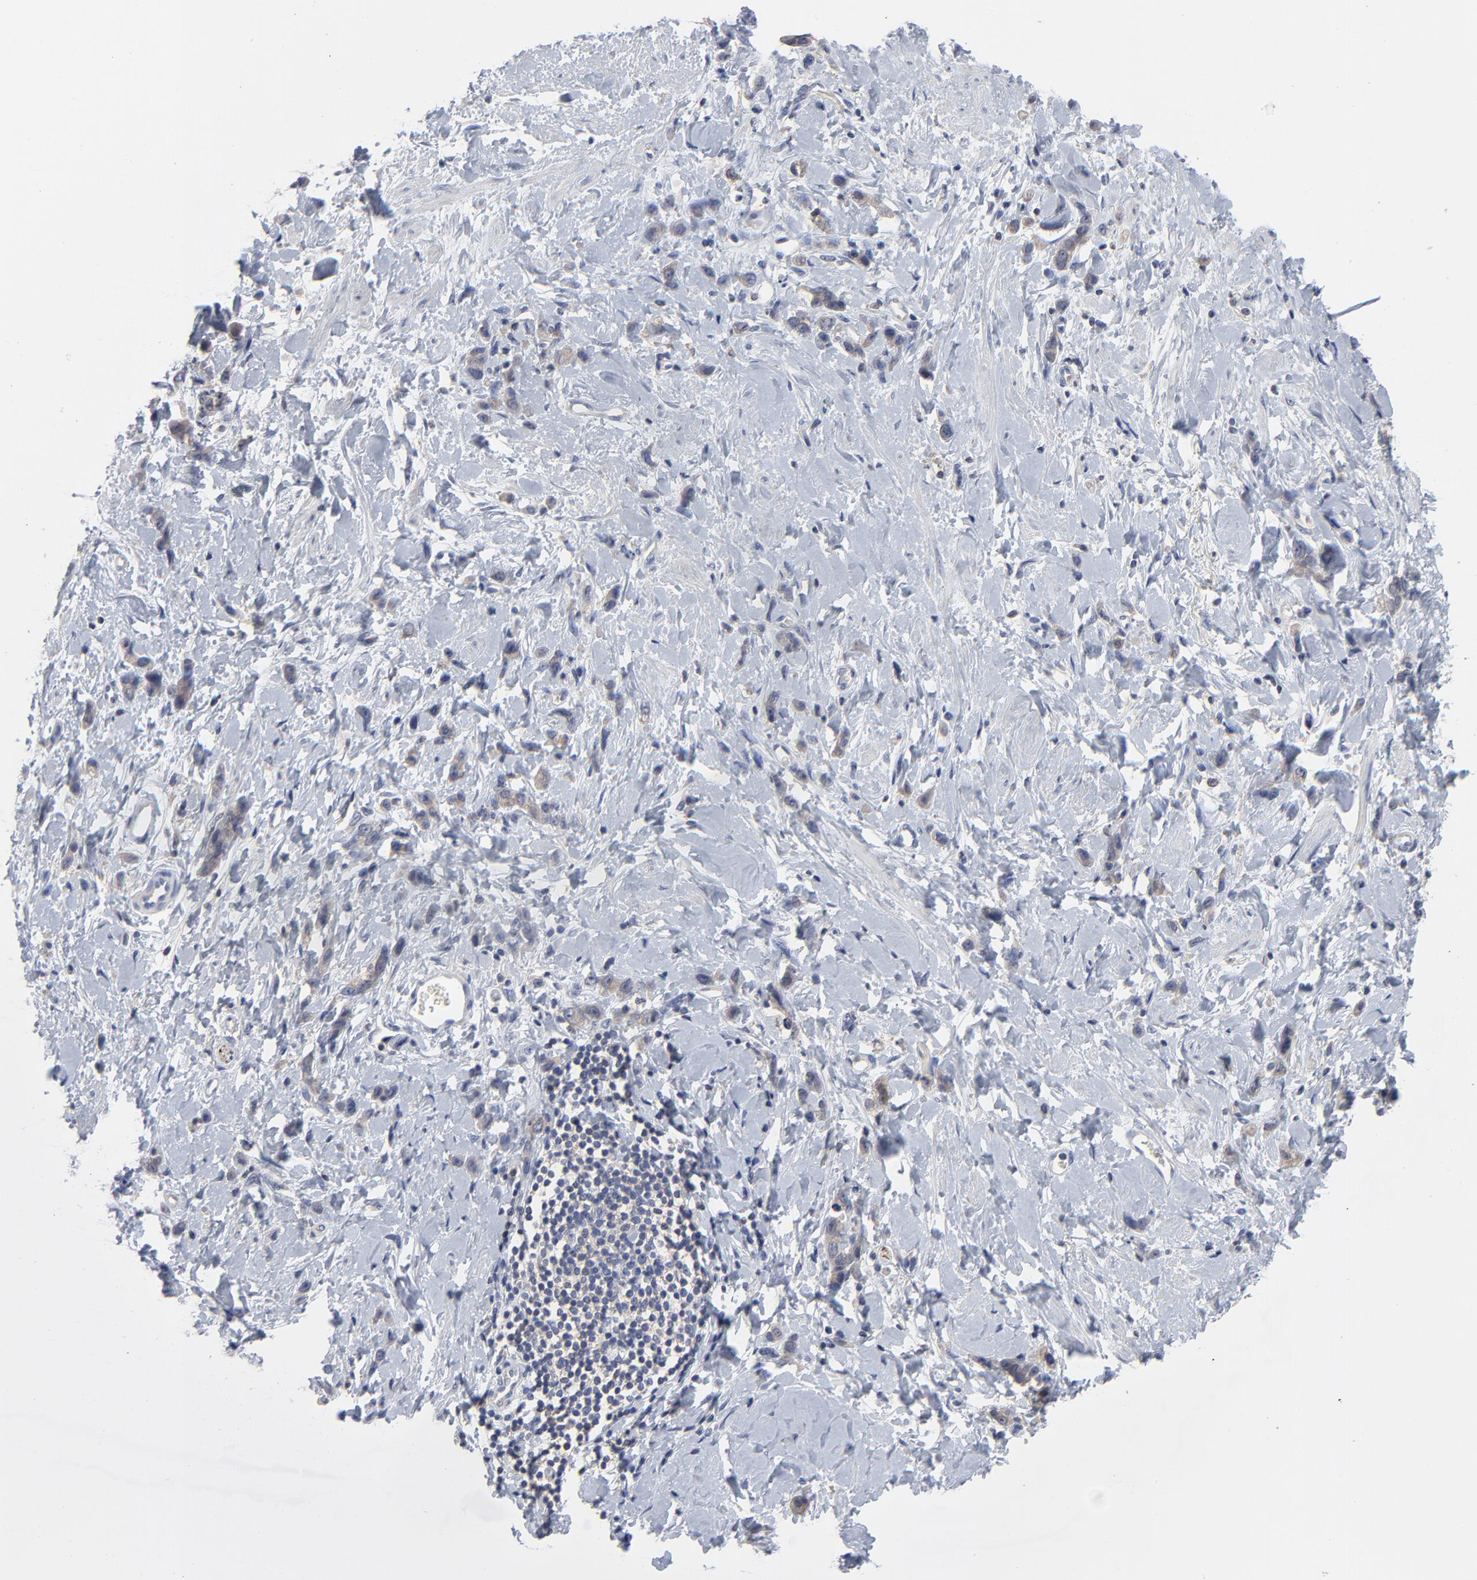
{"staining": {"intensity": "weak", "quantity": ">75%", "location": "cytoplasmic/membranous"}, "tissue": "stomach cancer", "cell_type": "Tumor cells", "image_type": "cancer", "snomed": [{"axis": "morphology", "description": "Normal tissue, NOS"}, {"axis": "morphology", "description": "Adenocarcinoma, NOS"}, {"axis": "topography", "description": "Stomach"}], "caption": "Protein expression analysis of stomach adenocarcinoma shows weak cytoplasmic/membranous staining in about >75% of tumor cells.", "gene": "CAB39L", "patient": {"sex": "male", "age": 82}}